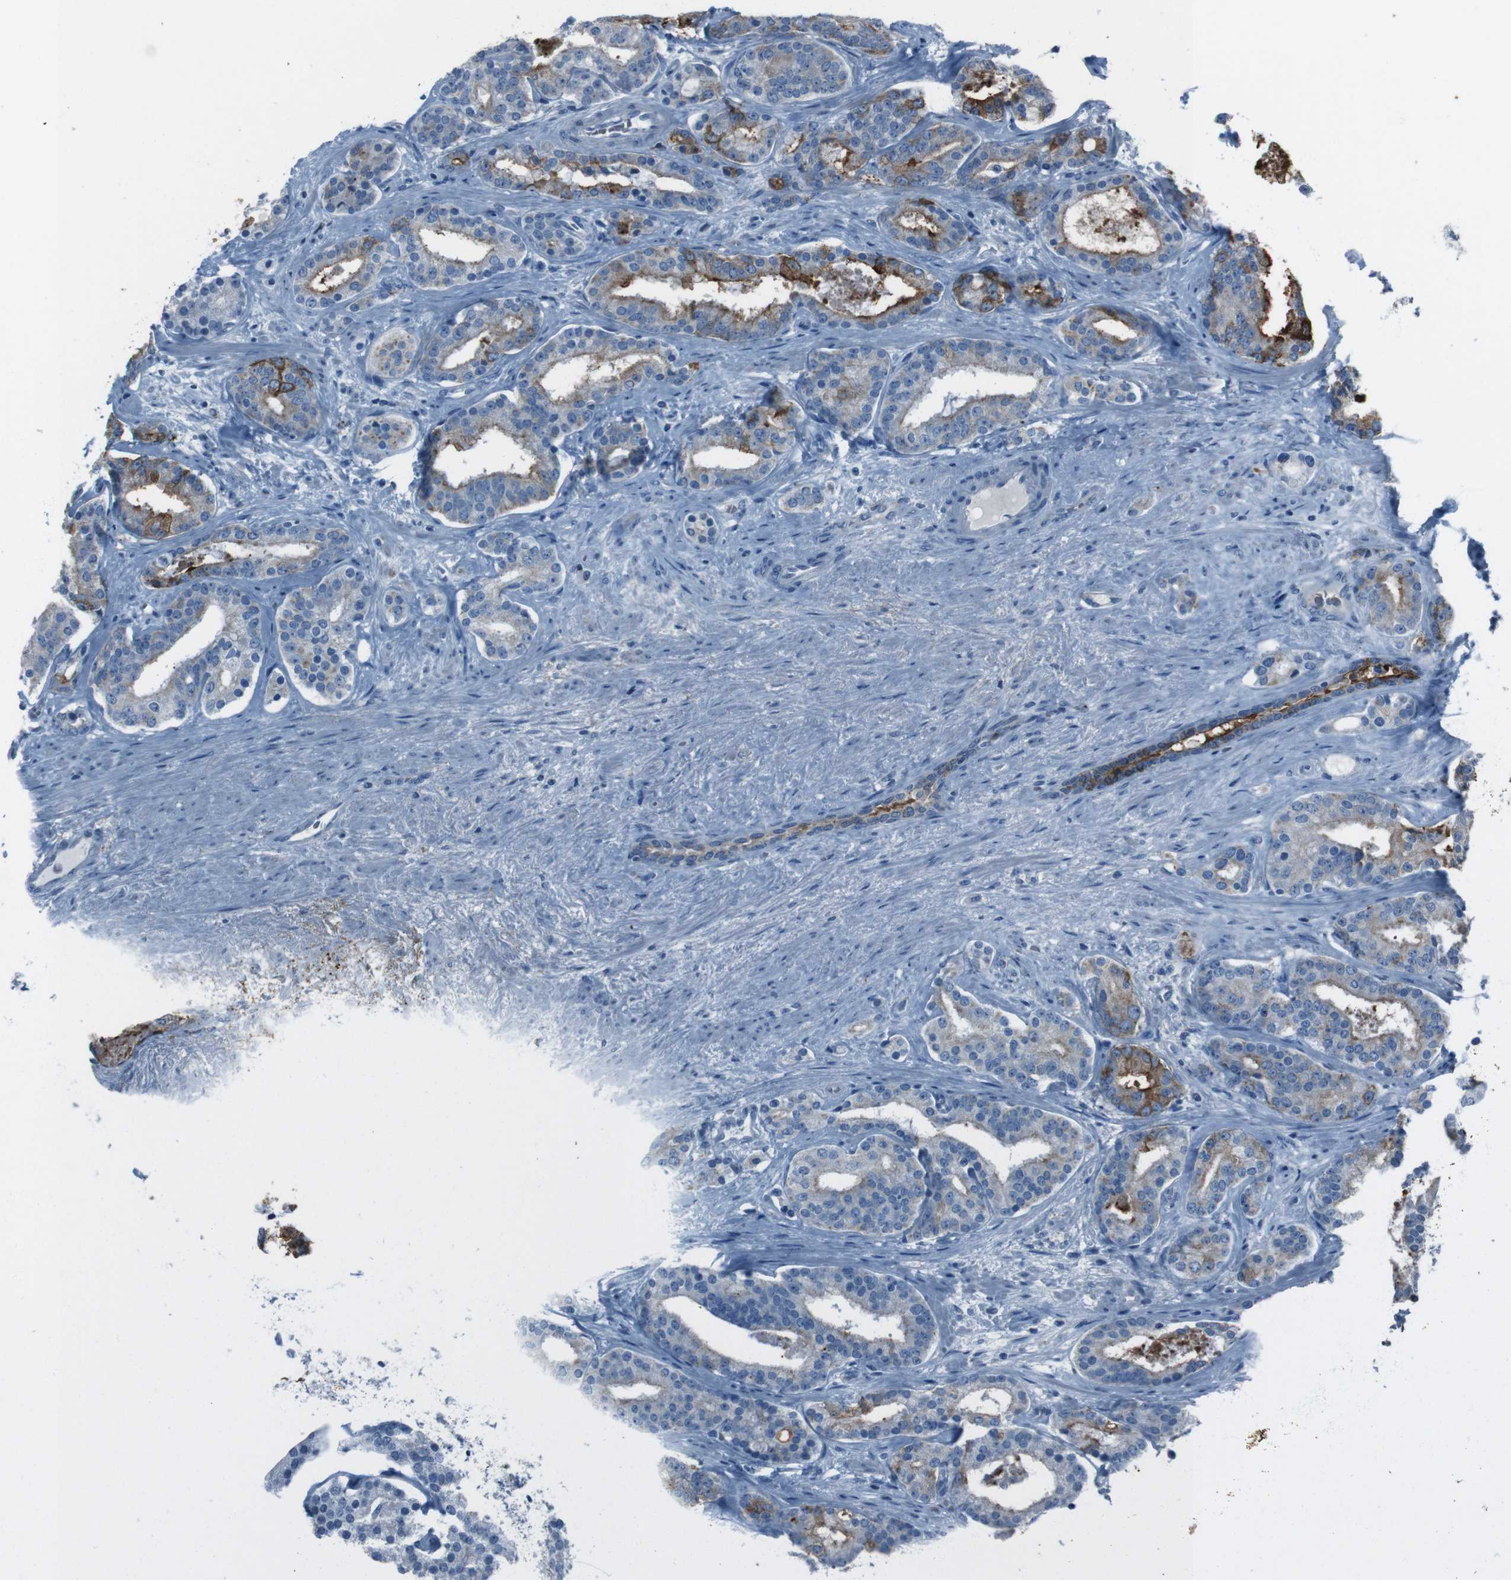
{"staining": {"intensity": "moderate", "quantity": ">75%", "location": "cytoplasmic/membranous"}, "tissue": "prostate cancer", "cell_type": "Tumor cells", "image_type": "cancer", "snomed": [{"axis": "morphology", "description": "Adenocarcinoma, Low grade"}, {"axis": "topography", "description": "Prostate"}], "caption": "IHC (DAB (3,3'-diaminobenzidine)) staining of prostate cancer demonstrates moderate cytoplasmic/membranous protein staining in approximately >75% of tumor cells. (IHC, brightfield microscopy, high magnification).", "gene": "ST6GAL1", "patient": {"sex": "male", "age": 63}}